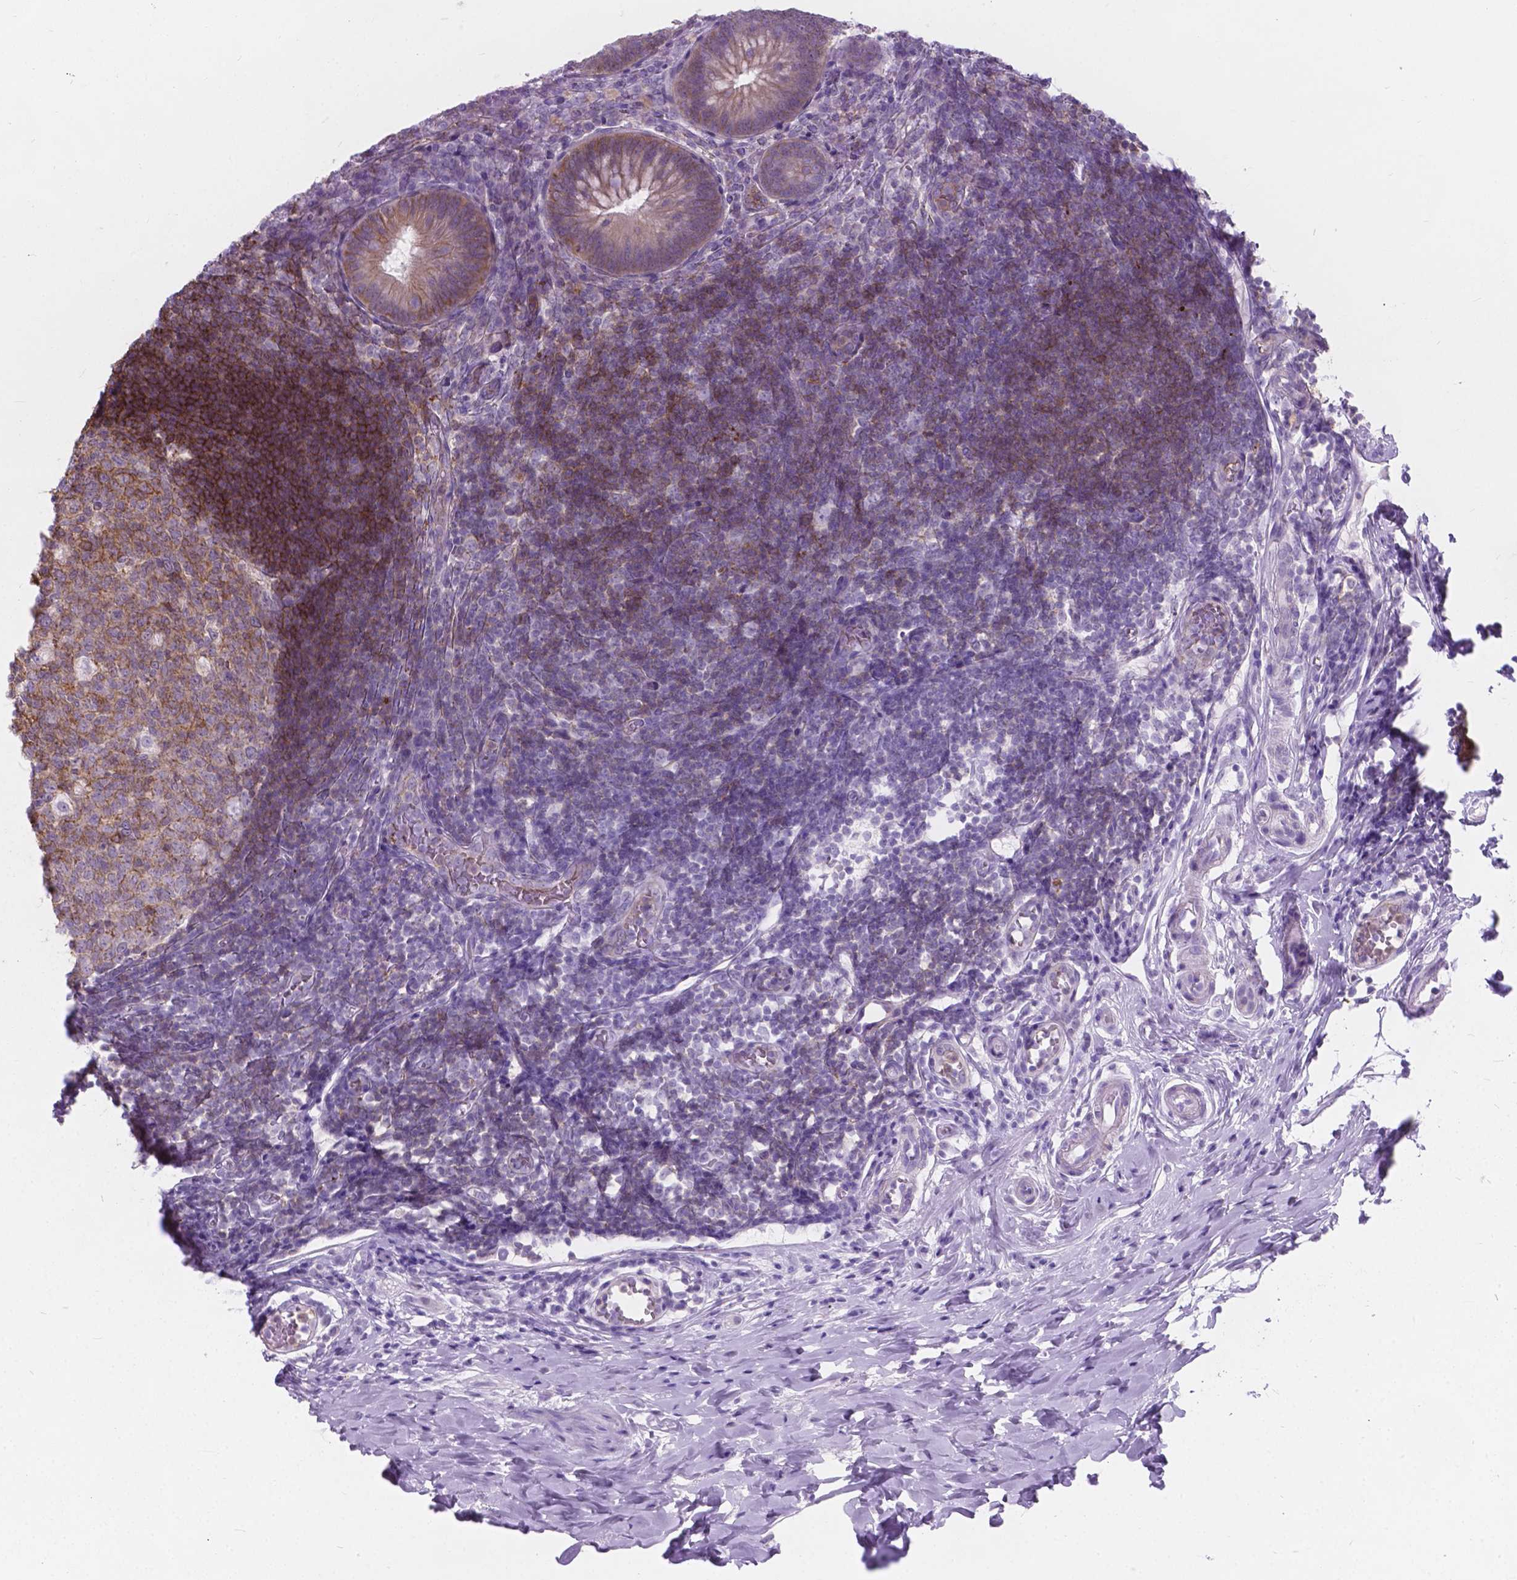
{"staining": {"intensity": "weak", "quantity": ">75%", "location": "cytoplasmic/membranous"}, "tissue": "appendix", "cell_type": "Glandular cells", "image_type": "normal", "snomed": [{"axis": "morphology", "description": "Normal tissue, NOS"}, {"axis": "morphology", "description": "Inflammation, NOS"}, {"axis": "topography", "description": "Appendix"}], "caption": "Weak cytoplasmic/membranous expression for a protein is present in about >75% of glandular cells of normal appendix using immunohistochemistry.", "gene": "KIAA0040", "patient": {"sex": "male", "age": 16}}